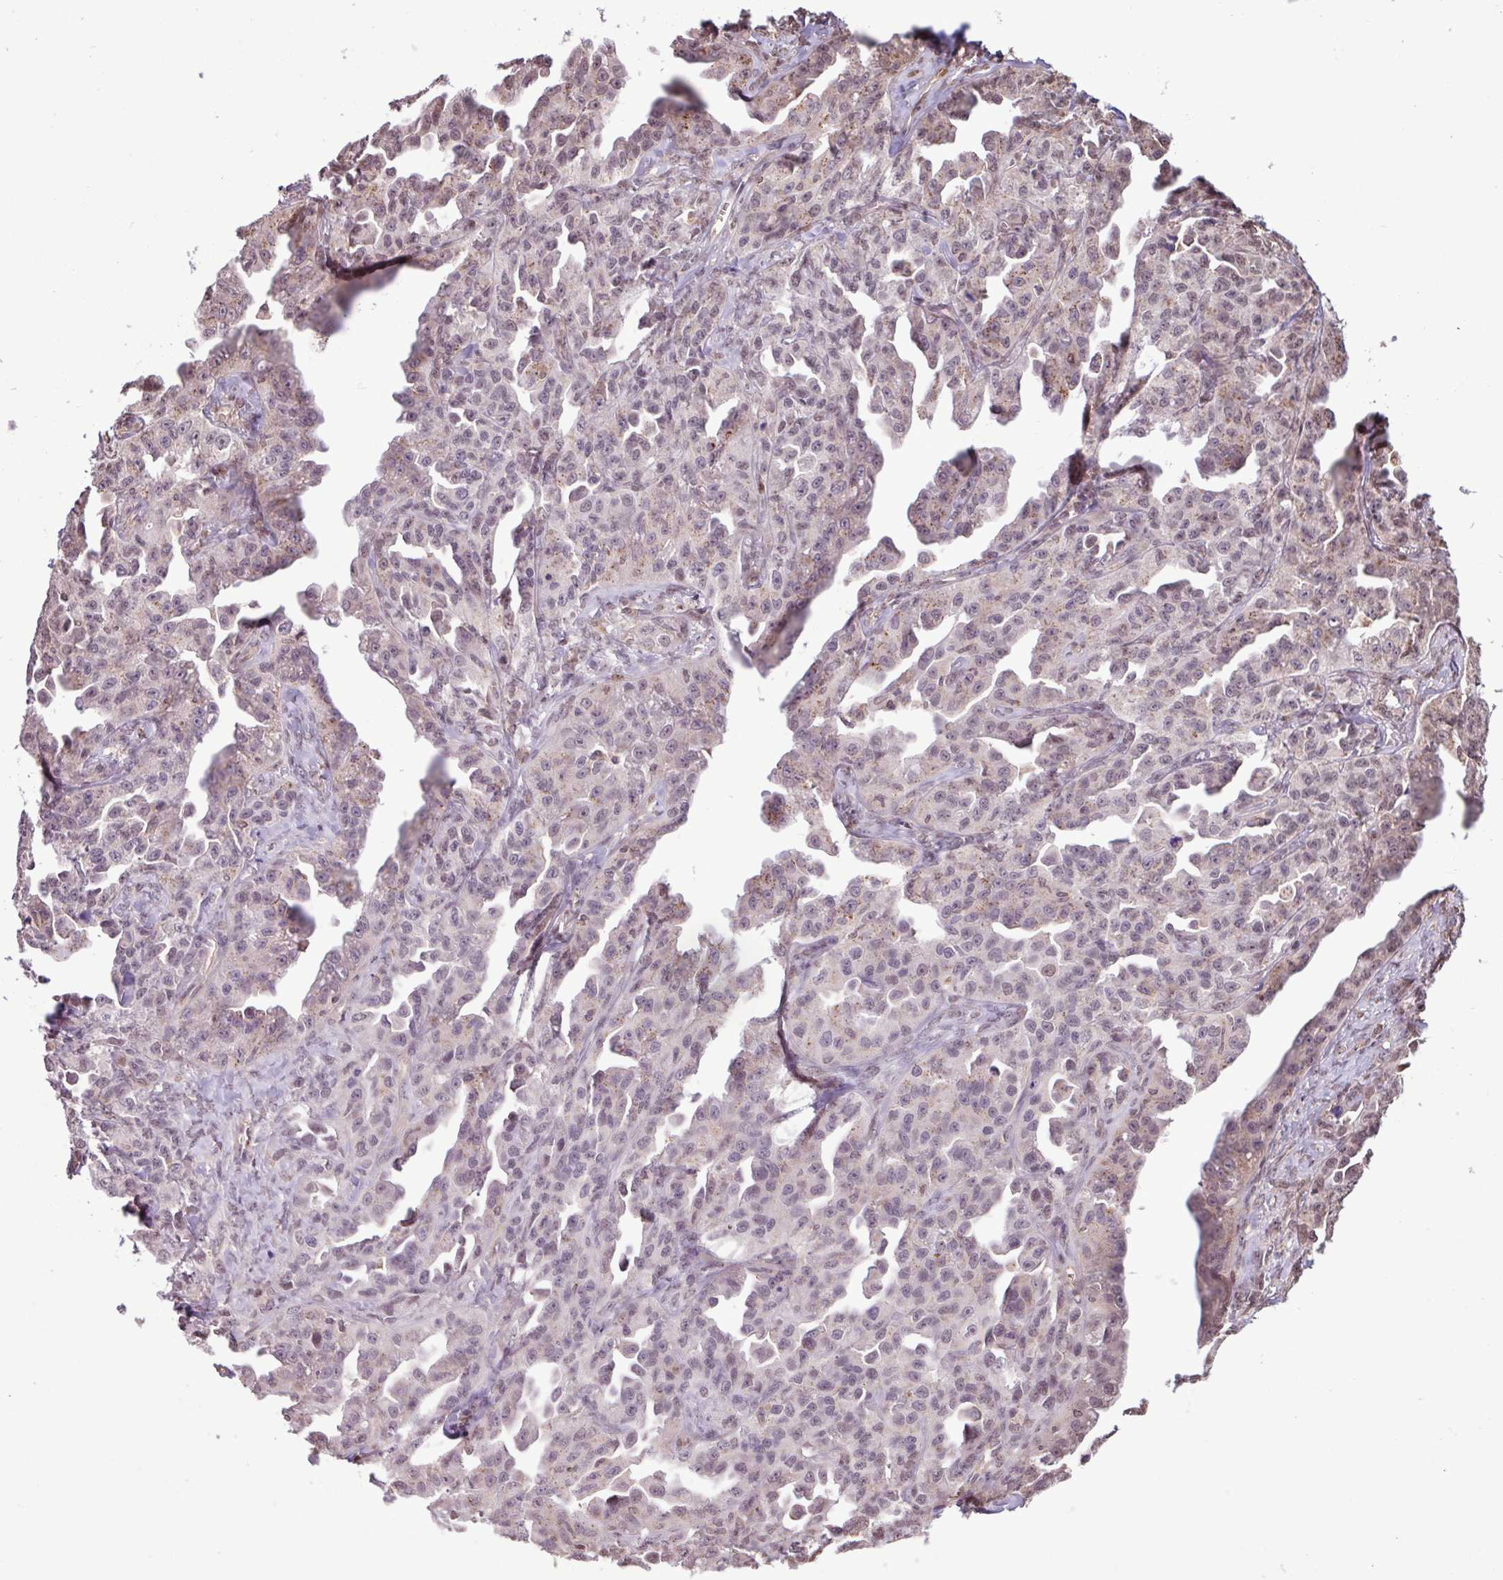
{"staining": {"intensity": "weak", "quantity": "25%-75%", "location": "cytoplasmic/membranous"}, "tissue": "ovarian cancer", "cell_type": "Tumor cells", "image_type": "cancer", "snomed": [{"axis": "morphology", "description": "Cystadenocarcinoma, serous, NOS"}, {"axis": "topography", "description": "Ovary"}], "caption": "Approximately 25%-75% of tumor cells in serous cystadenocarcinoma (ovarian) display weak cytoplasmic/membranous protein expression as visualized by brown immunohistochemical staining.", "gene": "CHST11", "patient": {"sex": "female", "age": 75}}